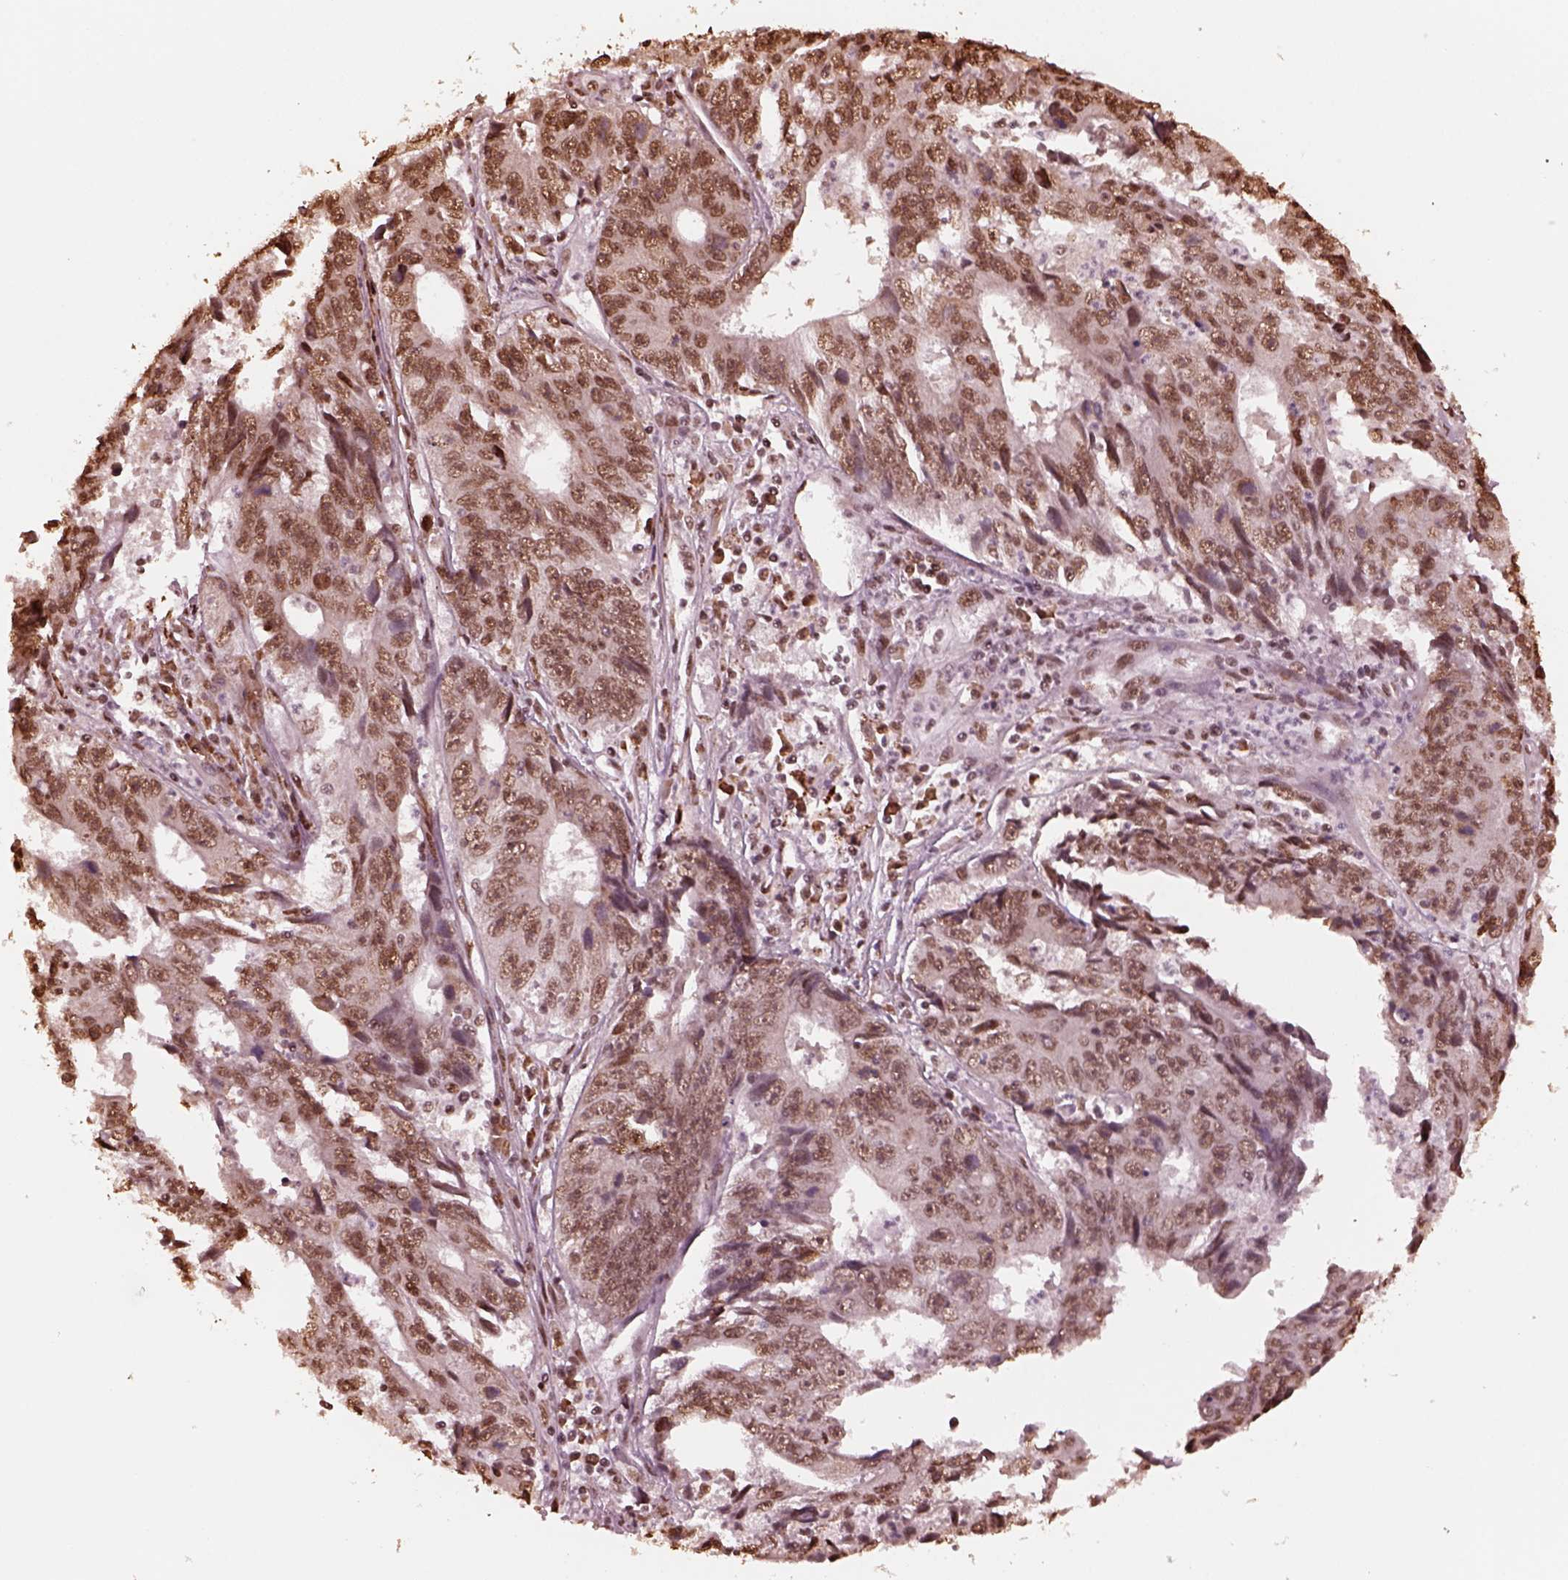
{"staining": {"intensity": "moderate", "quantity": ">75%", "location": "nuclear"}, "tissue": "liver cancer", "cell_type": "Tumor cells", "image_type": "cancer", "snomed": [{"axis": "morphology", "description": "Cholangiocarcinoma"}, {"axis": "topography", "description": "Liver"}], "caption": "Immunohistochemical staining of liver cancer (cholangiocarcinoma) displays moderate nuclear protein staining in about >75% of tumor cells. The staining is performed using DAB (3,3'-diaminobenzidine) brown chromogen to label protein expression. The nuclei are counter-stained blue using hematoxylin.", "gene": "NSD1", "patient": {"sex": "male", "age": 65}}